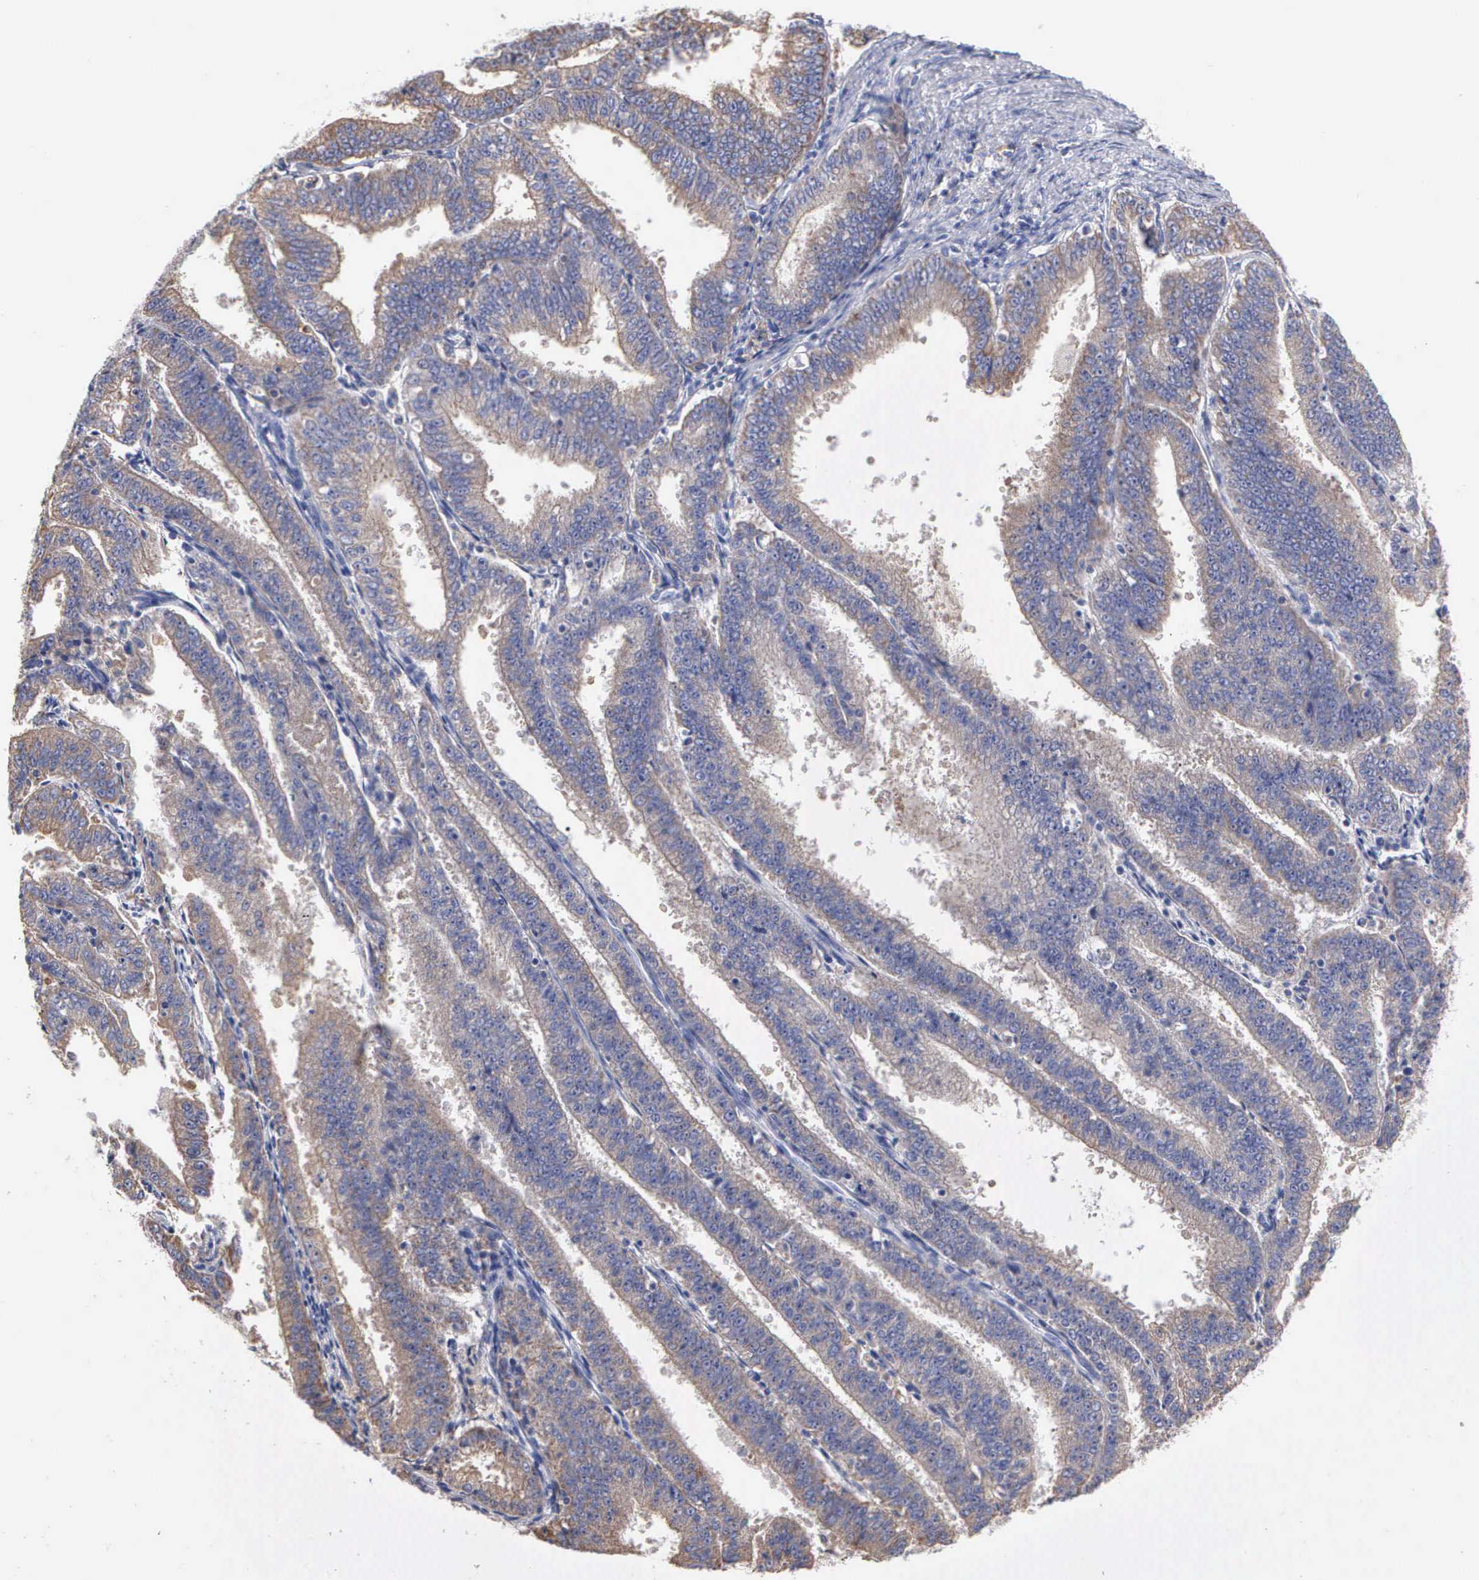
{"staining": {"intensity": "moderate", "quantity": ">75%", "location": "cytoplasmic/membranous"}, "tissue": "endometrial cancer", "cell_type": "Tumor cells", "image_type": "cancer", "snomed": [{"axis": "morphology", "description": "Adenocarcinoma, NOS"}, {"axis": "topography", "description": "Endometrium"}], "caption": "The immunohistochemical stain highlights moderate cytoplasmic/membranous positivity in tumor cells of adenocarcinoma (endometrial) tissue. Immunohistochemistry stains the protein of interest in brown and the nuclei are stained blue.", "gene": "PTGS2", "patient": {"sex": "female", "age": 66}}